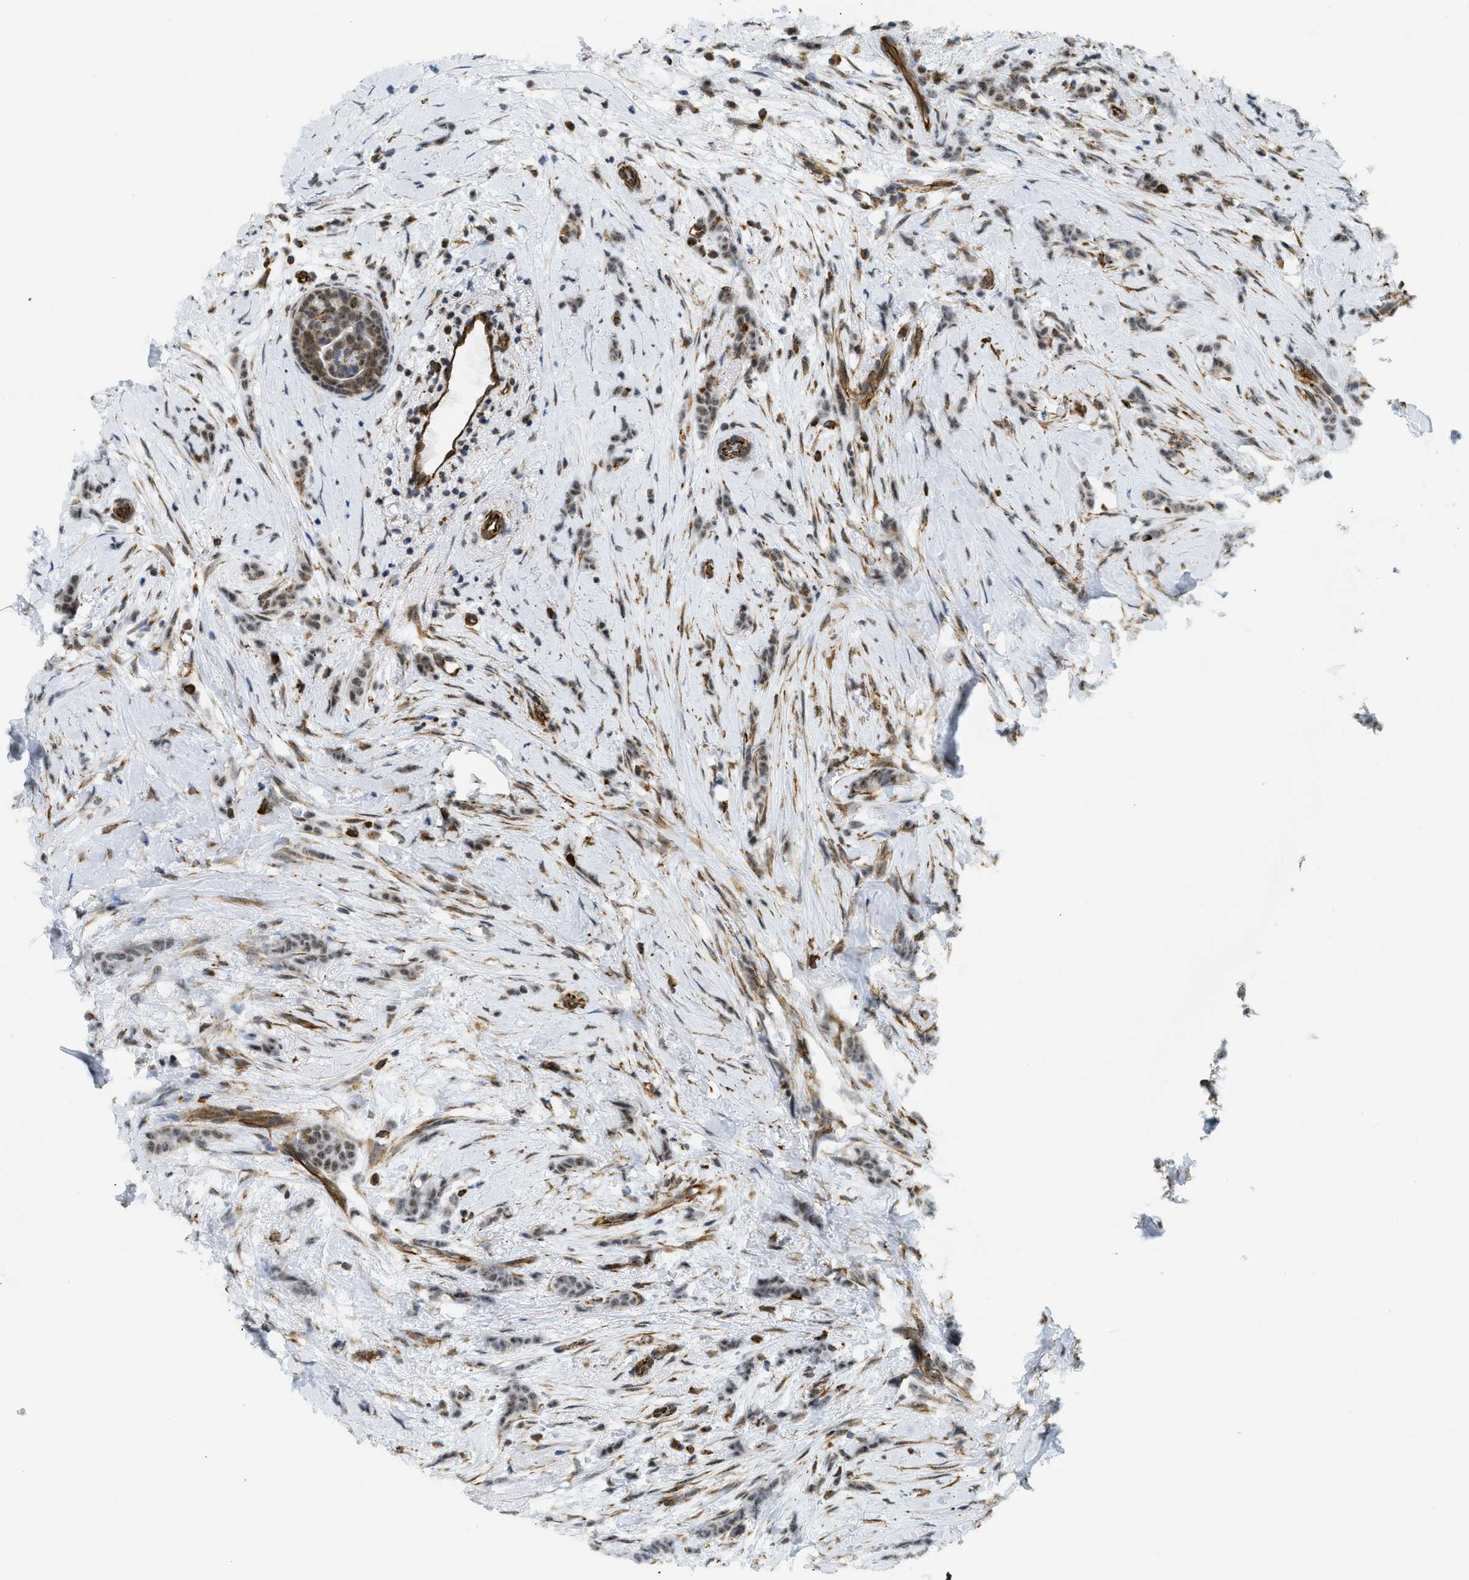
{"staining": {"intensity": "weak", "quantity": ">75%", "location": "nuclear"}, "tissue": "breast cancer", "cell_type": "Tumor cells", "image_type": "cancer", "snomed": [{"axis": "morphology", "description": "Lobular carcinoma, in situ"}, {"axis": "morphology", "description": "Lobular carcinoma"}, {"axis": "topography", "description": "Breast"}], "caption": "Immunohistochemical staining of human breast cancer reveals low levels of weak nuclear protein expression in approximately >75% of tumor cells.", "gene": "LRRC8B", "patient": {"sex": "female", "age": 41}}